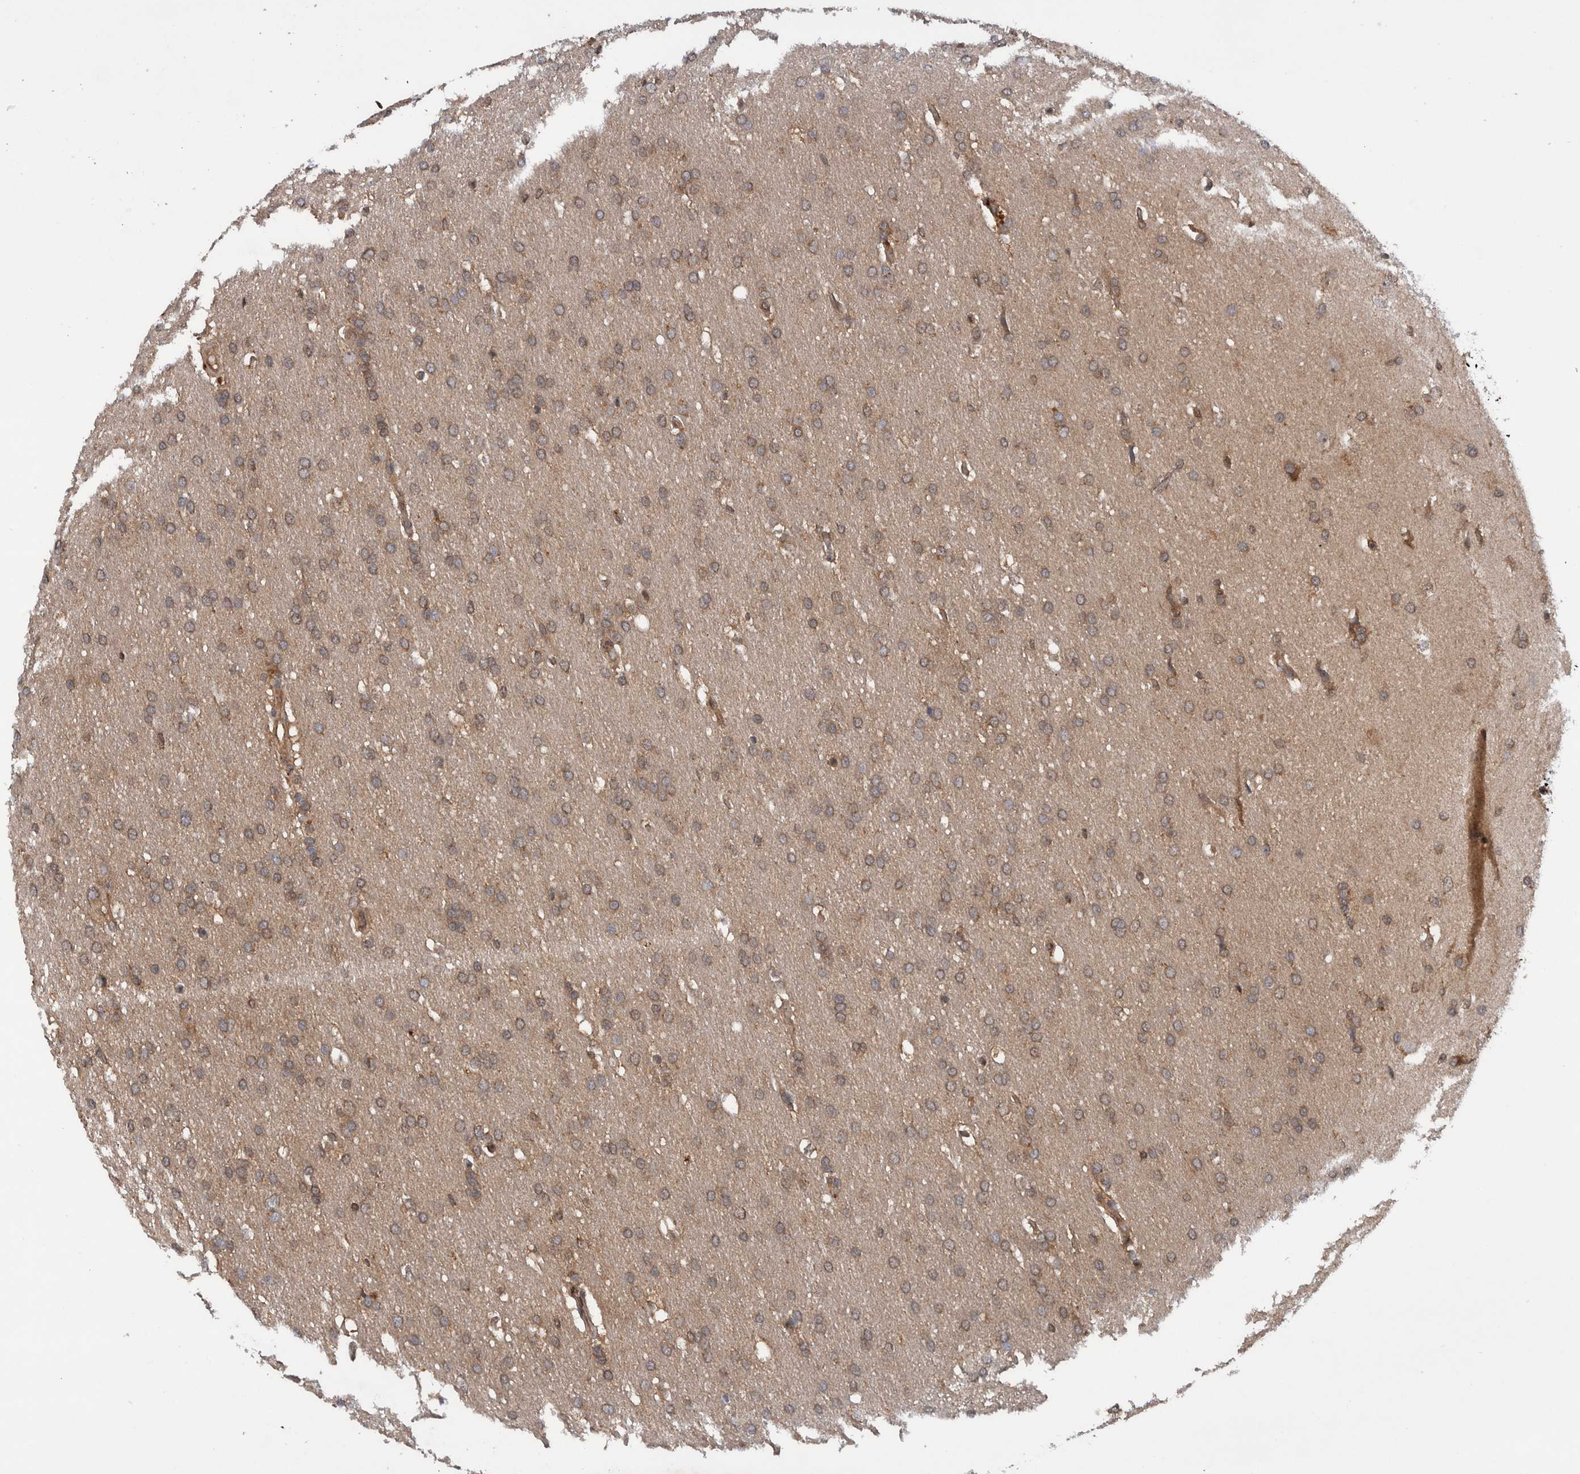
{"staining": {"intensity": "weak", "quantity": ">75%", "location": "cytoplasmic/membranous"}, "tissue": "glioma", "cell_type": "Tumor cells", "image_type": "cancer", "snomed": [{"axis": "morphology", "description": "Glioma, malignant, Low grade"}, {"axis": "topography", "description": "Brain"}], "caption": "Immunohistochemistry (IHC) micrograph of human low-grade glioma (malignant) stained for a protein (brown), which demonstrates low levels of weak cytoplasmic/membranous staining in about >75% of tumor cells.", "gene": "PLPBP", "patient": {"sex": "female", "age": 37}}